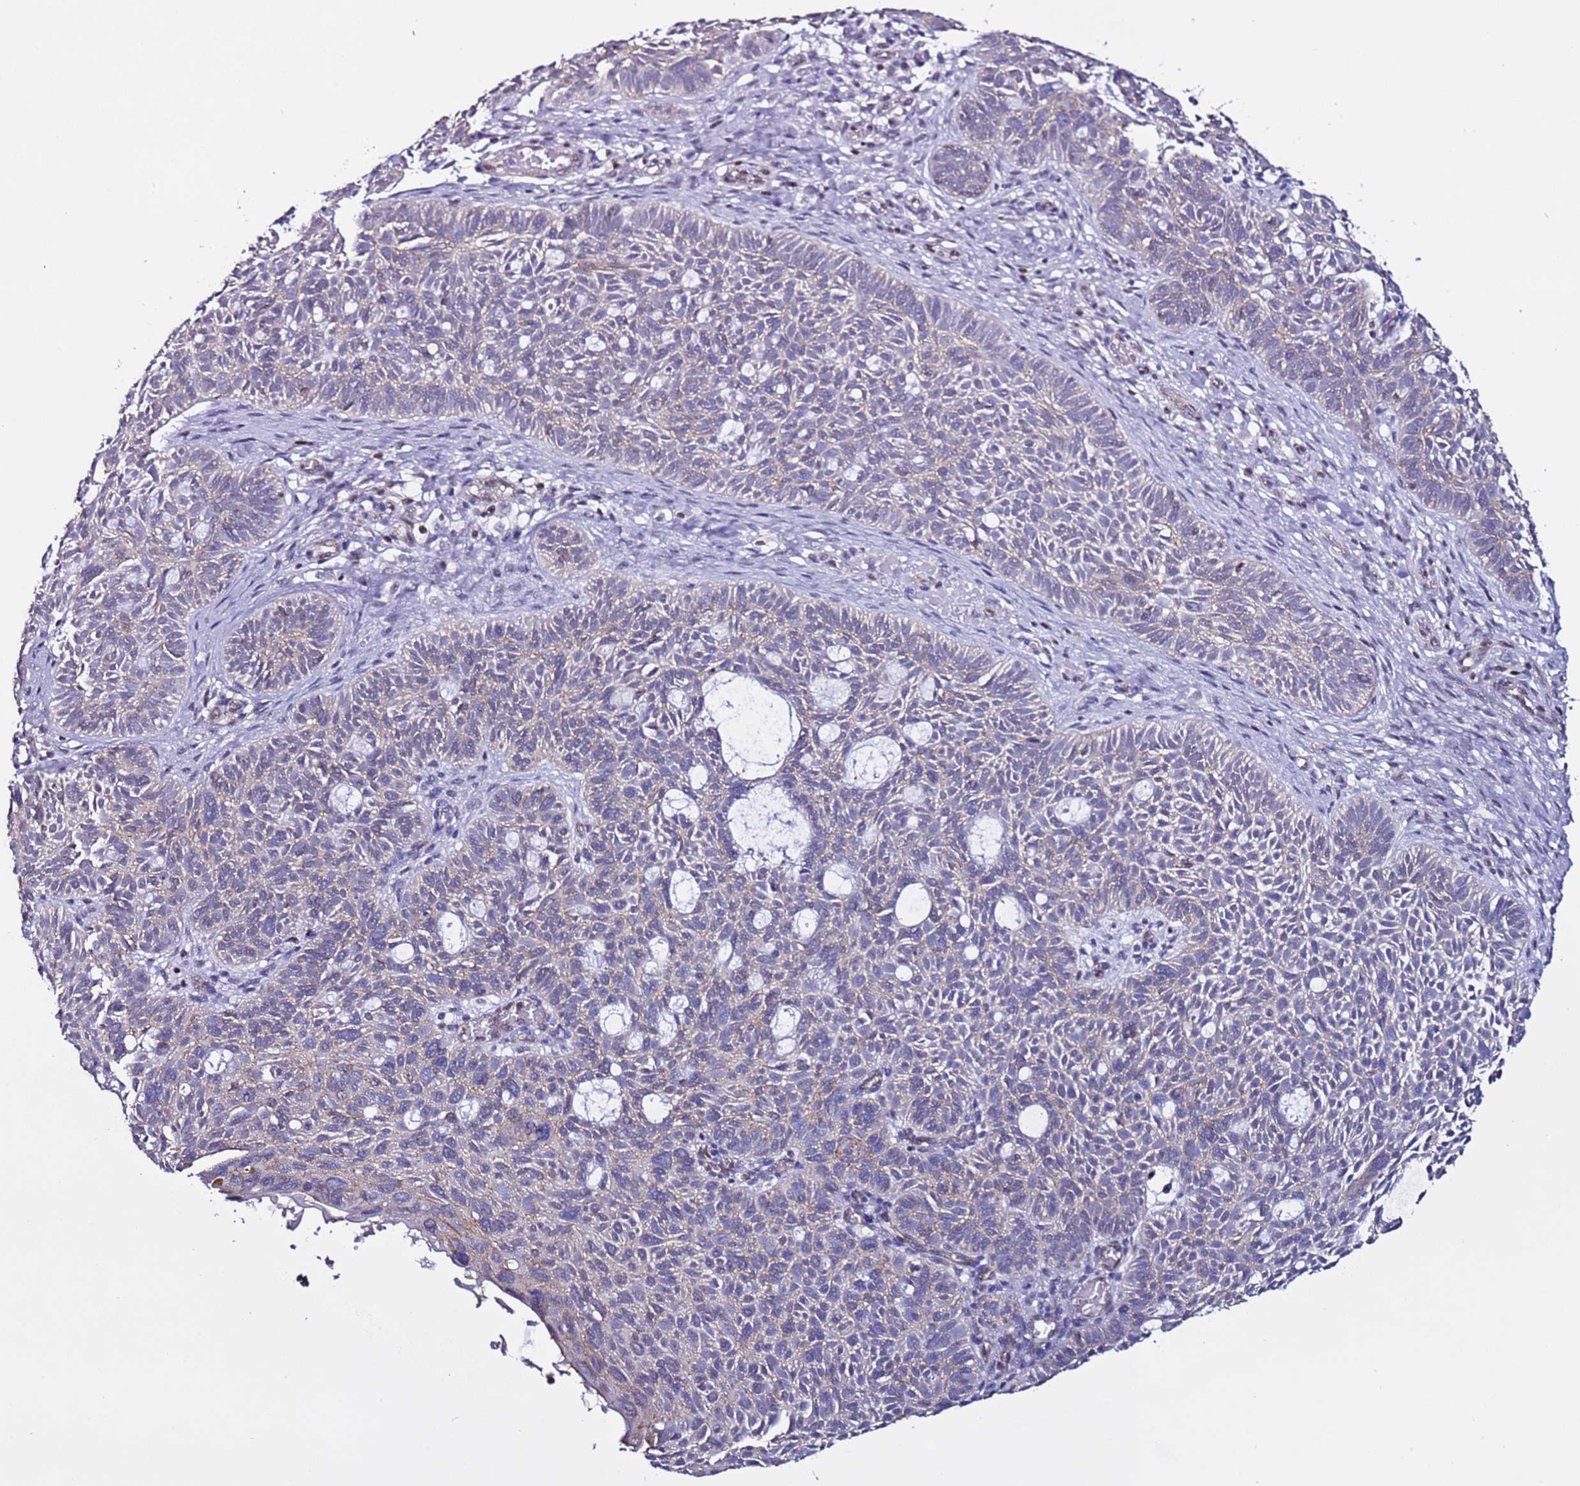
{"staining": {"intensity": "negative", "quantity": "none", "location": "none"}, "tissue": "skin cancer", "cell_type": "Tumor cells", "image_type": "cancer", "snomed": [{"axis": "morphology", "description": "Basal cell carcinoma"}, {"axis": "topography", "description": "Skin"}], "caption": "An image of skin cancer (basal cell carcinoma) stained for a protein displays no brown staining in tumor cells.", "gene": "TENM3", "patient": {"sex": "male", "age": 69}}